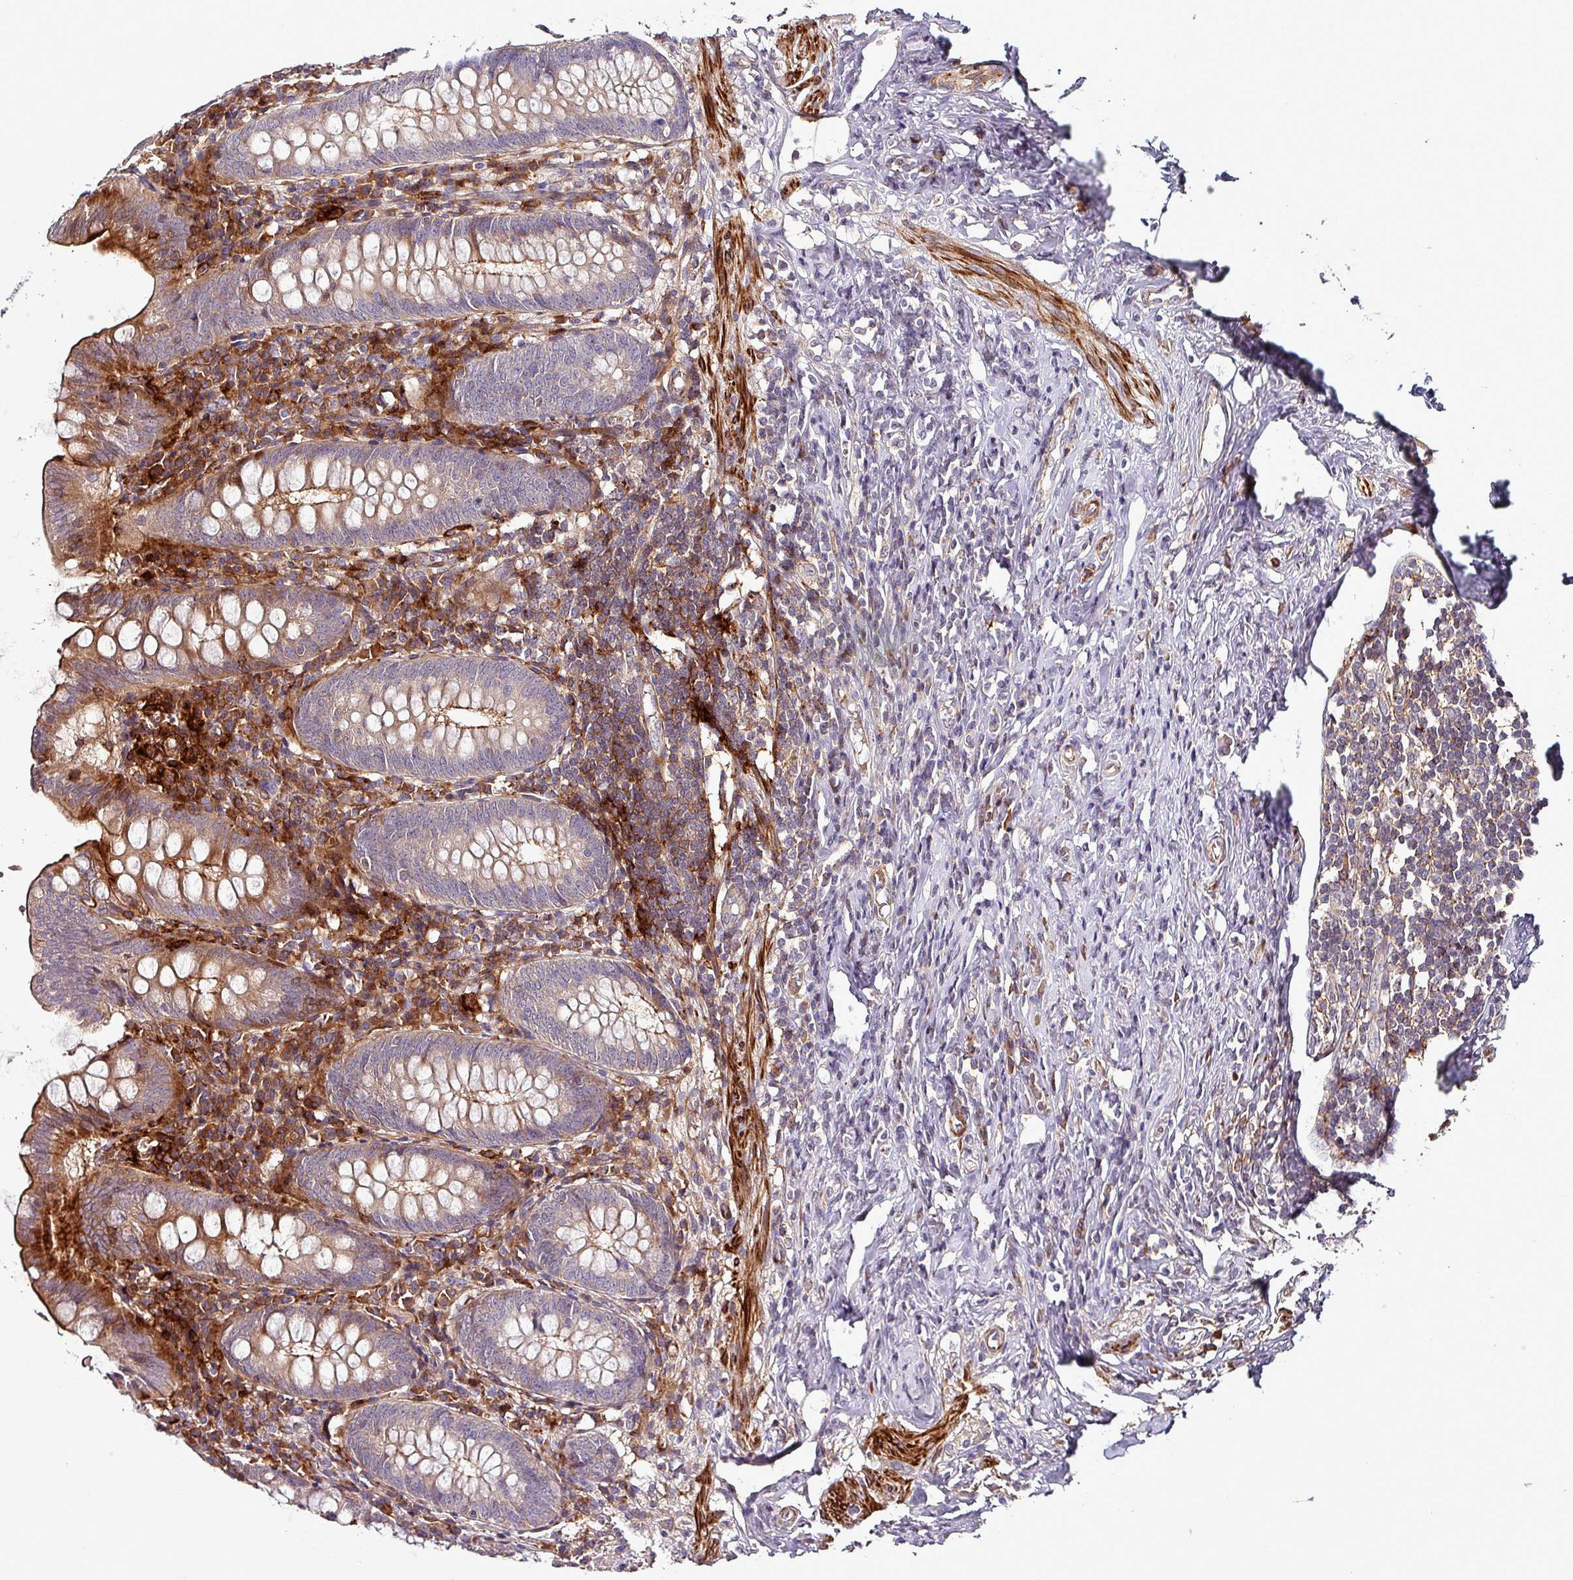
{"staining": {"intensity": "moderate", "quantity": "<25%", "location": "cytoplasmic/membranous"}, "tissue": "appendix", "cell_type": "Glandular cells", "image_type": "normal", "snomed": [{"axis": "morphology", "description": "Normal tissue, NOS"}, {"axis": "topography", "description": "Appendix"}], "caption": "The image exhibits staining of unremarkable appendix, revealing moderate cytoplasmic/membranous protein positivity (brown color) within glandular cells.", "gene": "TPRA1", "patient": {"sex": "female", "age": 54}}